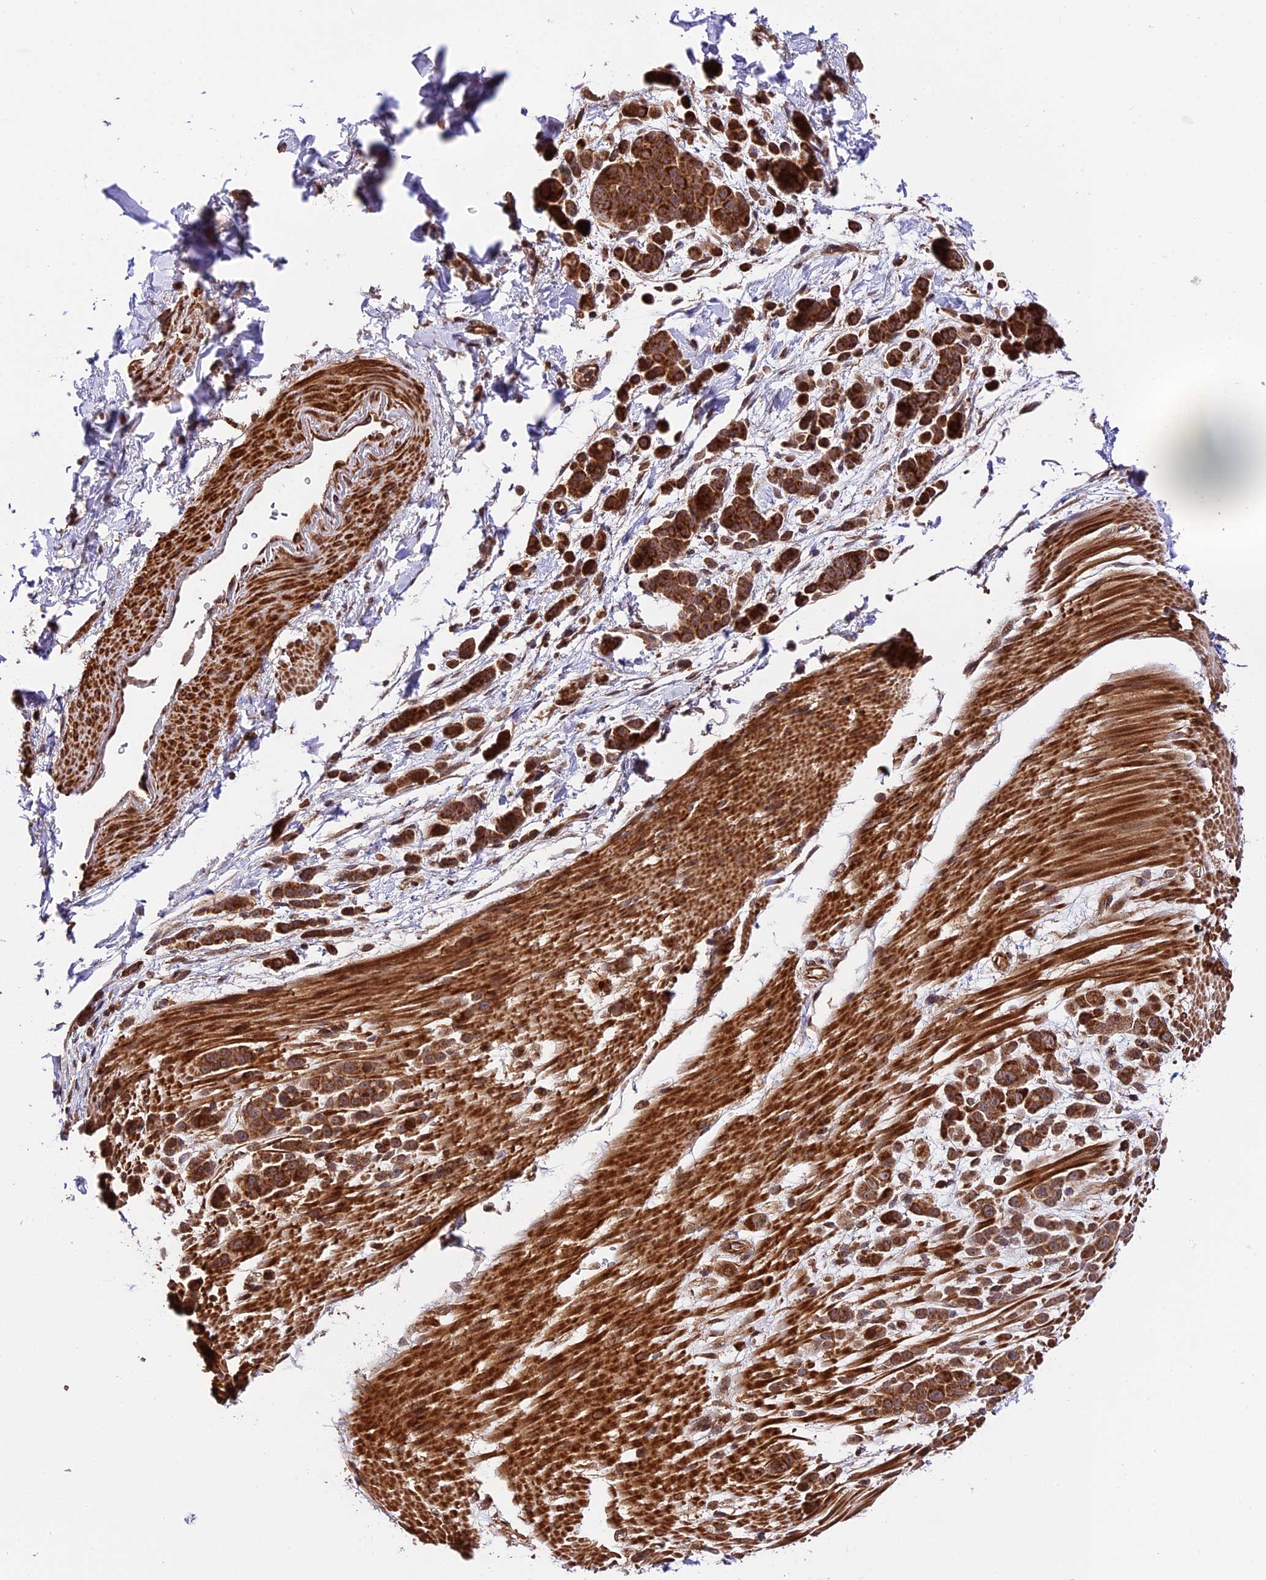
{"staining": {"intensity": "strong", "quantity": ">75%", "location": "cytoplasmic/membranous"}, "tissue": "pancreatic cancer", "cell_type": "Tumor cells", "image_type": "cancer", "snomed": [{"axis": "morphology", "description": "Normal tissue, NOS"}, {"axis": "morphology", "description": "Adenocarcinoma, NOS"}, {"axis": "topography", "description": "Pancreas"}], "caption": "Immunohistochemical staining of adenocarcinoma (pancreatic) shows strong cytoplasmic/membranous protein positivity in approximately >75% of tumor cells.", "gene": "HERPUD1", "patient": {"sex": "female", "age": 64}}